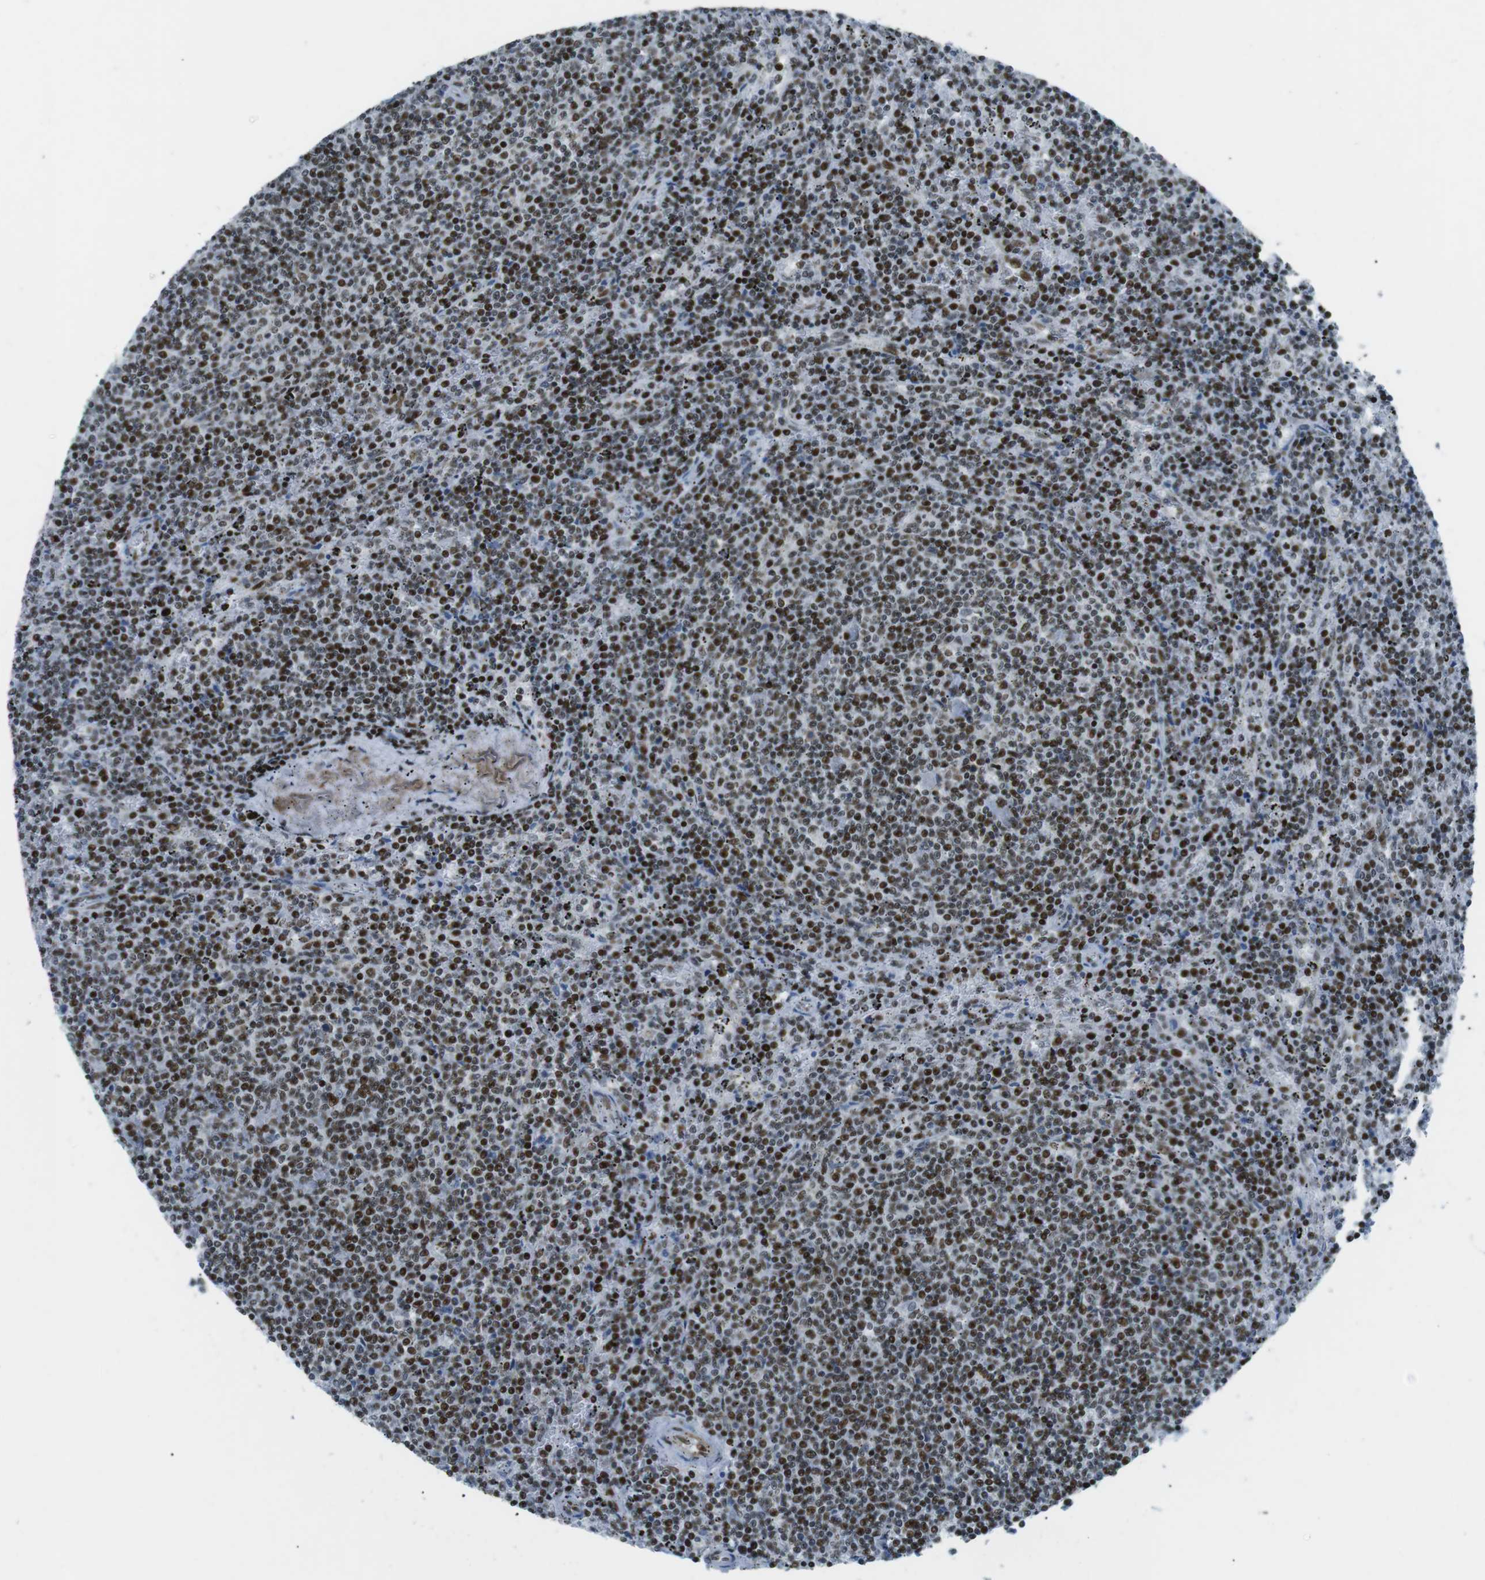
{"staining": {"intensity": "strong", "quantity": ">75%", "location": "nuclear"}, "tissue": "lymphoma", "cell_type": "Tumor cells", "image_type": "cancer", "snomed": [{"axis": "morphology", "description": "Malignant lymphoma, non-Hodgkin's type, Low grade"}, {"axis": "topography", "description": "Spleen"}], "caption": "Immunohistochemical staining of lymphoma demonstrates high levels of strong nuclear protein expression in about >75% of tumor cells. The staining was performed using DAB (3,3'-diaminobenzidine) to visualize the protein expression in brown, while the nuclei were stained in blue with hematoxylin (Magnification: 20x).", "gene": "ARID1A", "patient": {"sex": "female", "age": 50}}